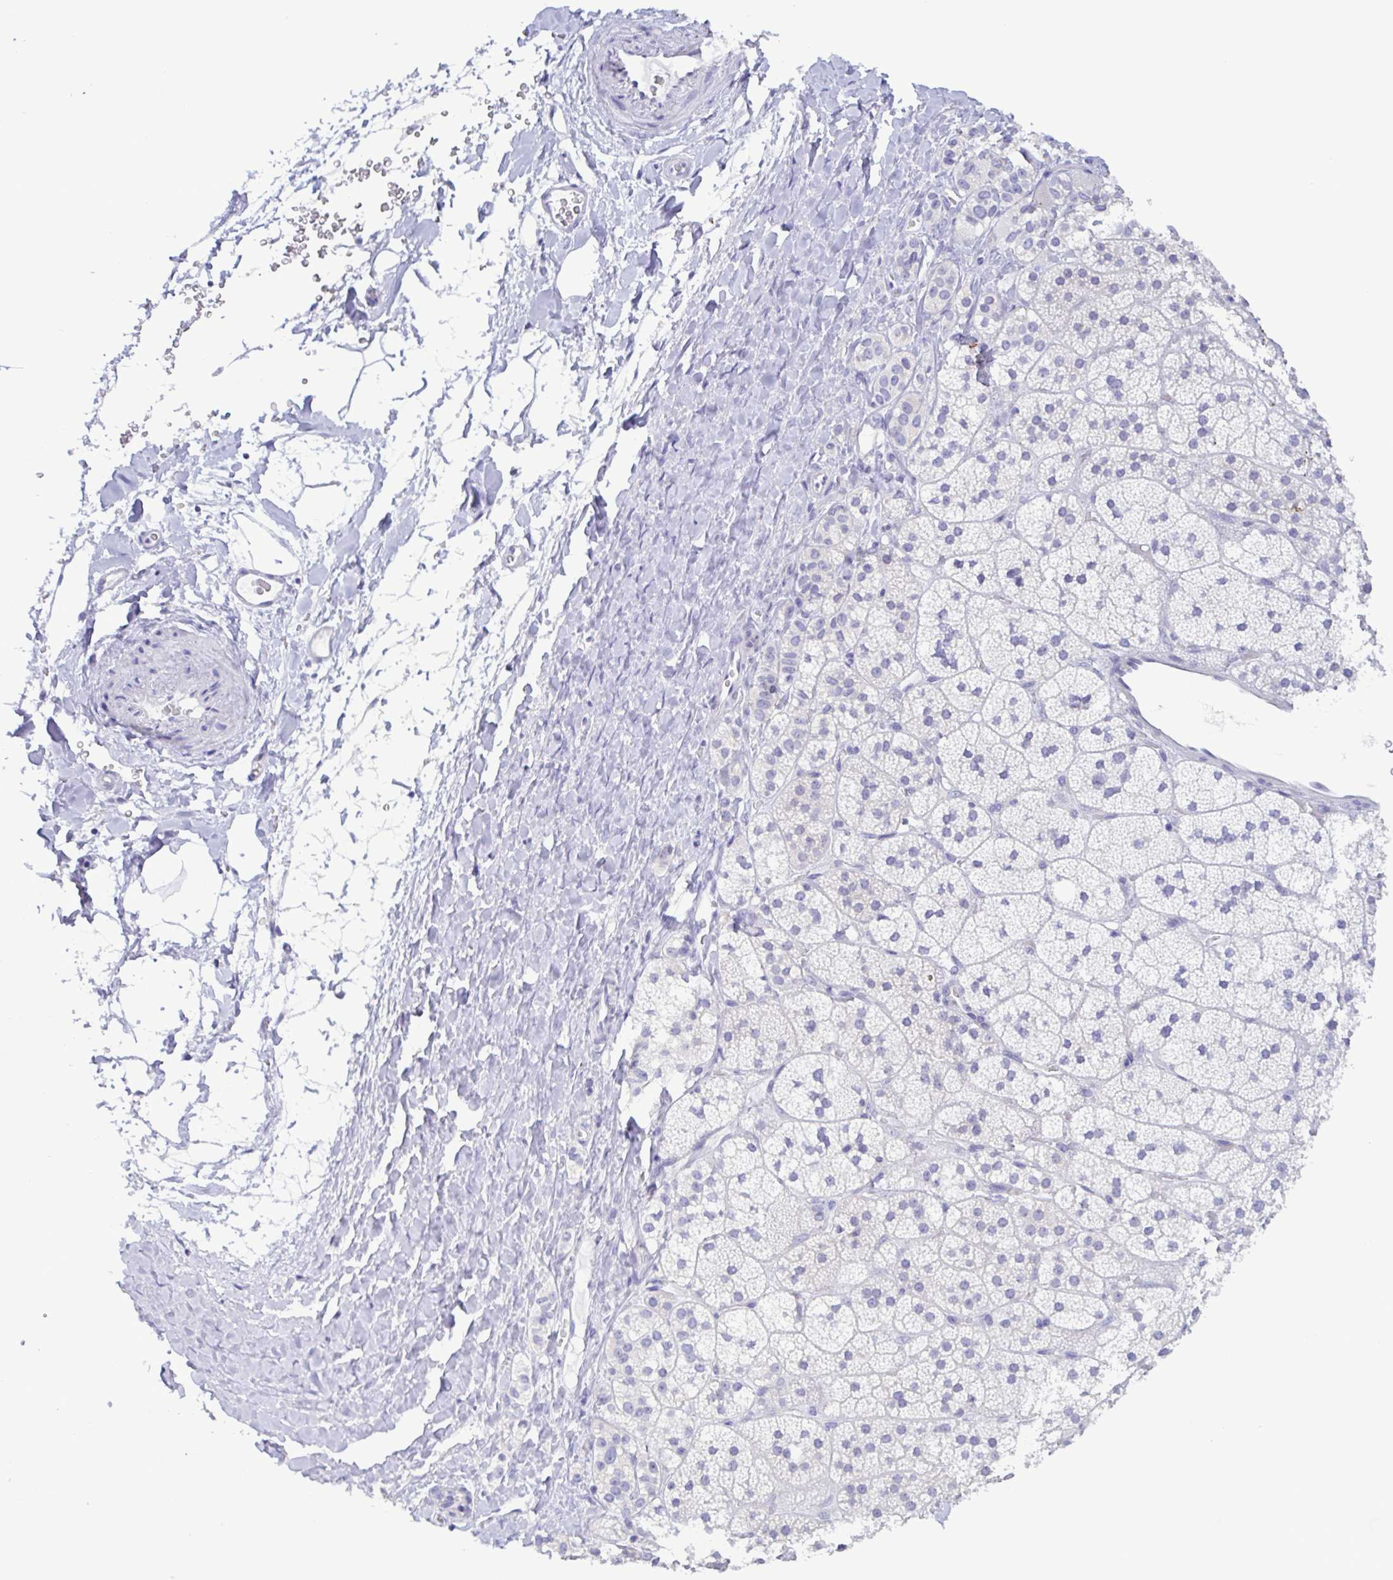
{"staining": {"intensity": "negative", "quantity": "none", "location": "none"}, "tissue": "adrenal gland", "cell_type": "Glandular cells", "image_type": "normal", "snomed": [{"axis": "morphology", "description": "Normal tissue, NOS"}, {"axis": "topography", "description": "Adrenal gland"}], "caption": "Immunohistochemistry of benign human adrenal gland displays no positivity in glandular cells. The staining is performed using DAB (3,3'-diaminobenzidine) brown chromogen with nuclei counter-stained in using hematoxylin.", "gene": "TNNI3", "patient": {"sex": "male", "age": 57}}